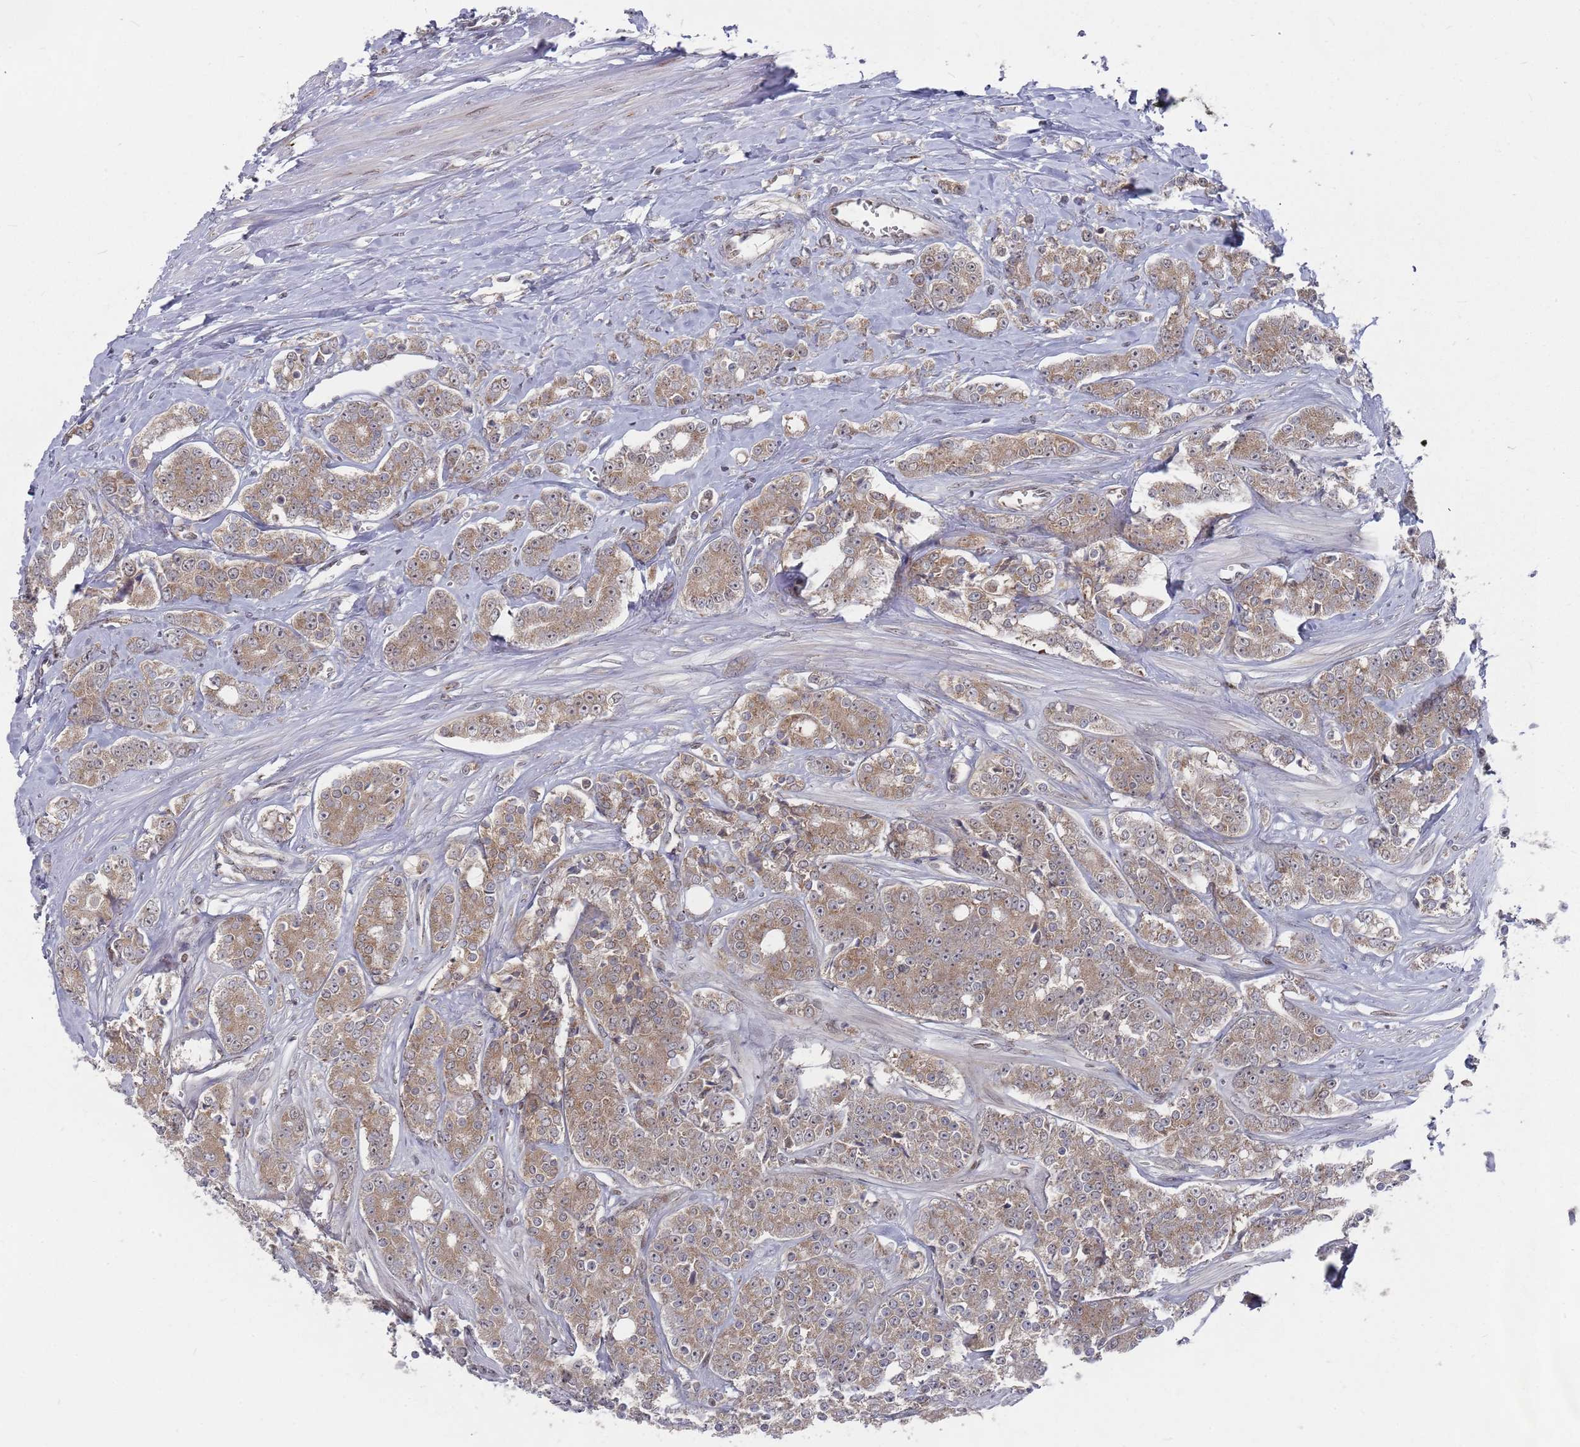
{"staining": {"intensity": "moderate", "quantity": ">75%", "location": "cytoplasmic/membranous"}, "tissue": "prostate cancer", "cell_type": "Tumor cells", "image_type": "cancer", "snomed": [{"axis": "morphology", "description": "Adenocarcinoma, High grade"}, {"axis": "topography", "description": "Prostate"}], "caption": "Protein expression analysis of high-grade adenocarcinoma (prostate) exhibits moderate cytoplasmic/membranous expression in about >75% of tumor cells.", "gene": "FMO4", "patient": {"sex": "male", "age": 62}}